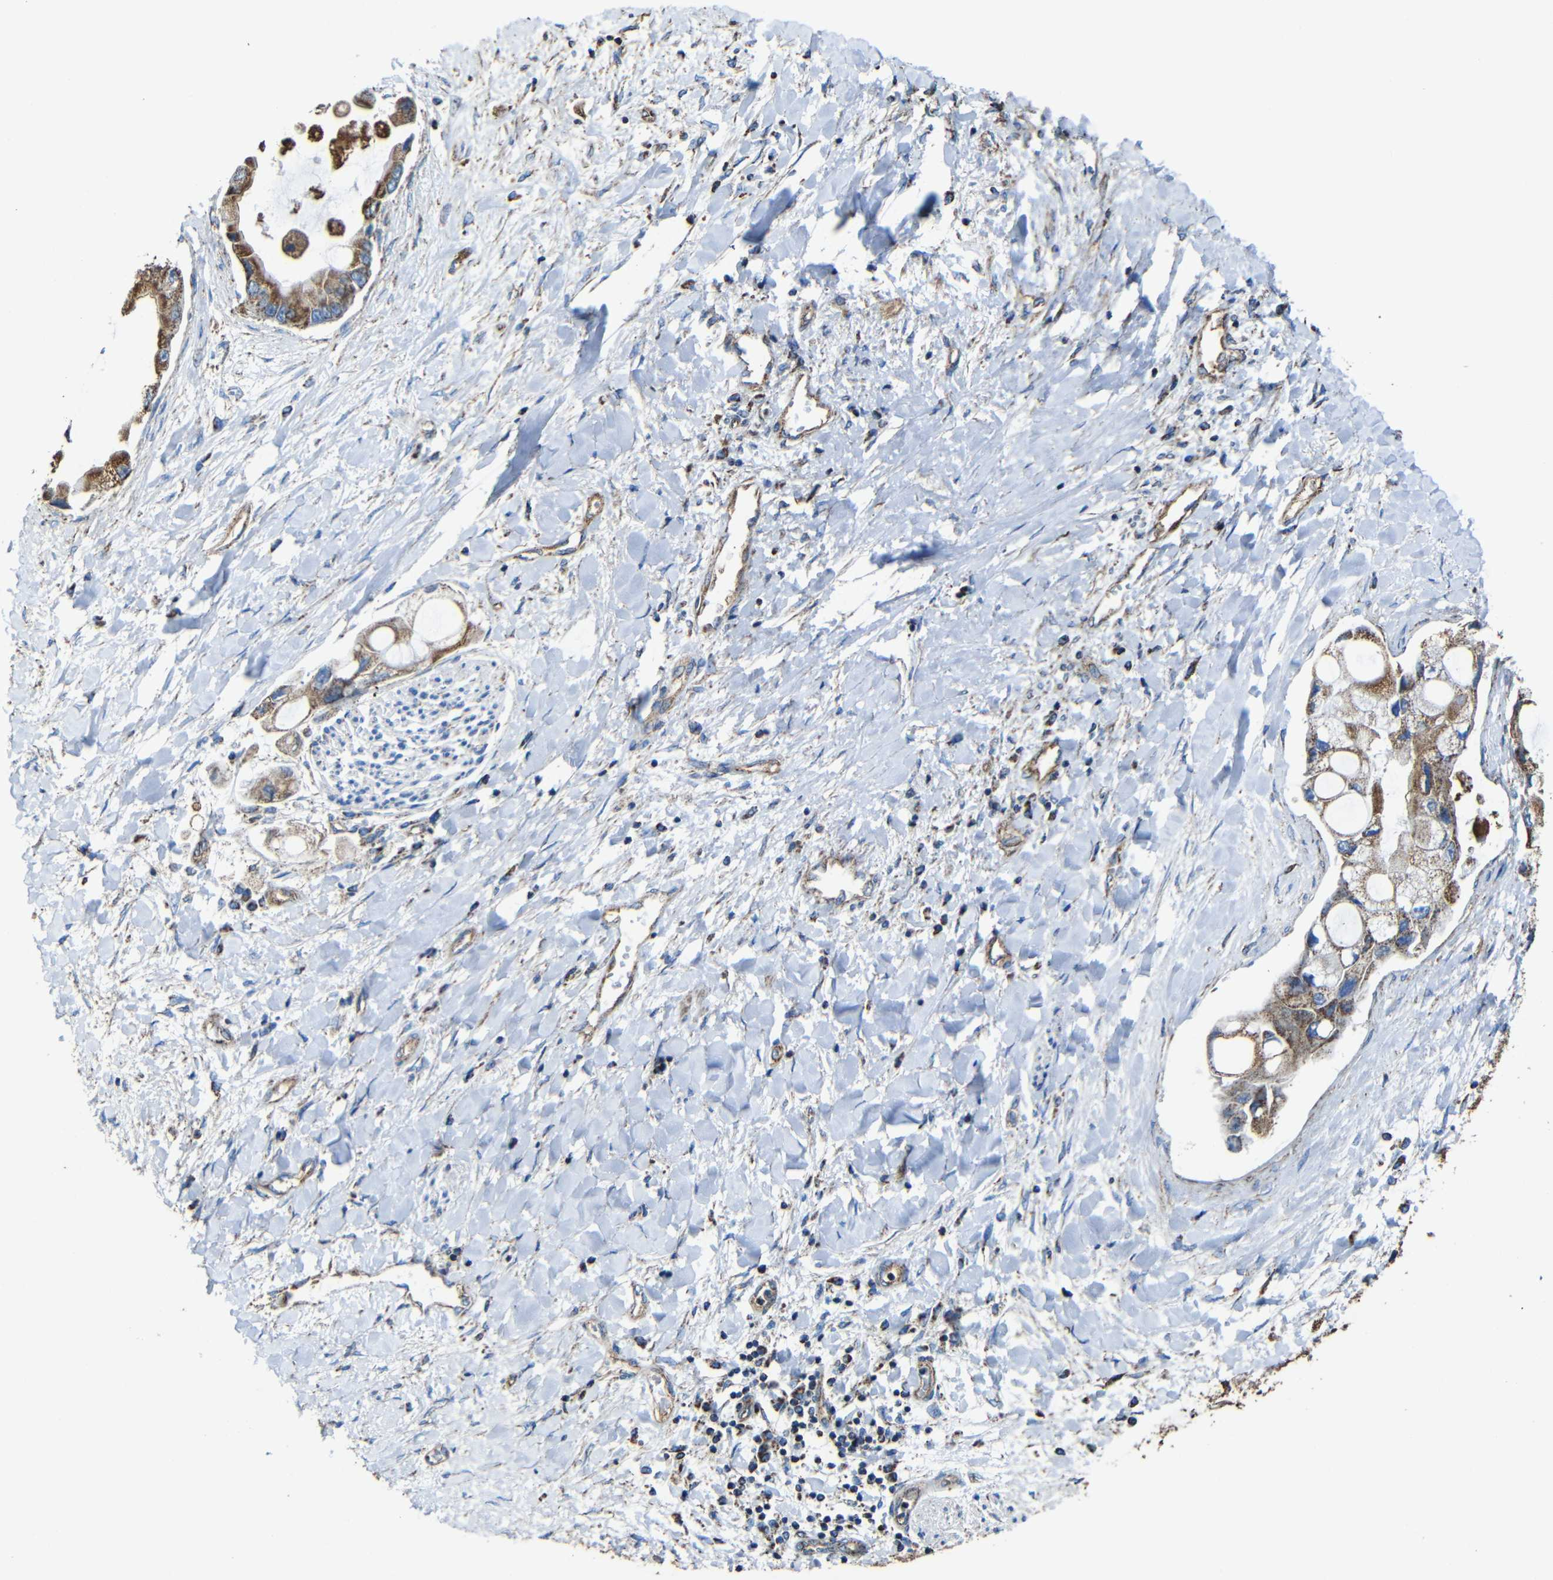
{"staining": {"intensity": "strong", "quantity": ">75%", "location": "cytoplasmic/membranous"}, "tissue": "liver cancer", "cell_type": "Tumor cells", "image_type": "cancer", "snomed": [{"axis": "morphology", "description": "Cholangiocarcinoma"}, {"axis": "topography", "description": "Liver"}], "caption": "DAB immunohistochemical staining of liver cancer displays strong cytoplasmic/membranous protein positivity in approximately >75% of tumor cells.", "gene": "INTS6L", "patient": {"sex": "male", "age": 50}}